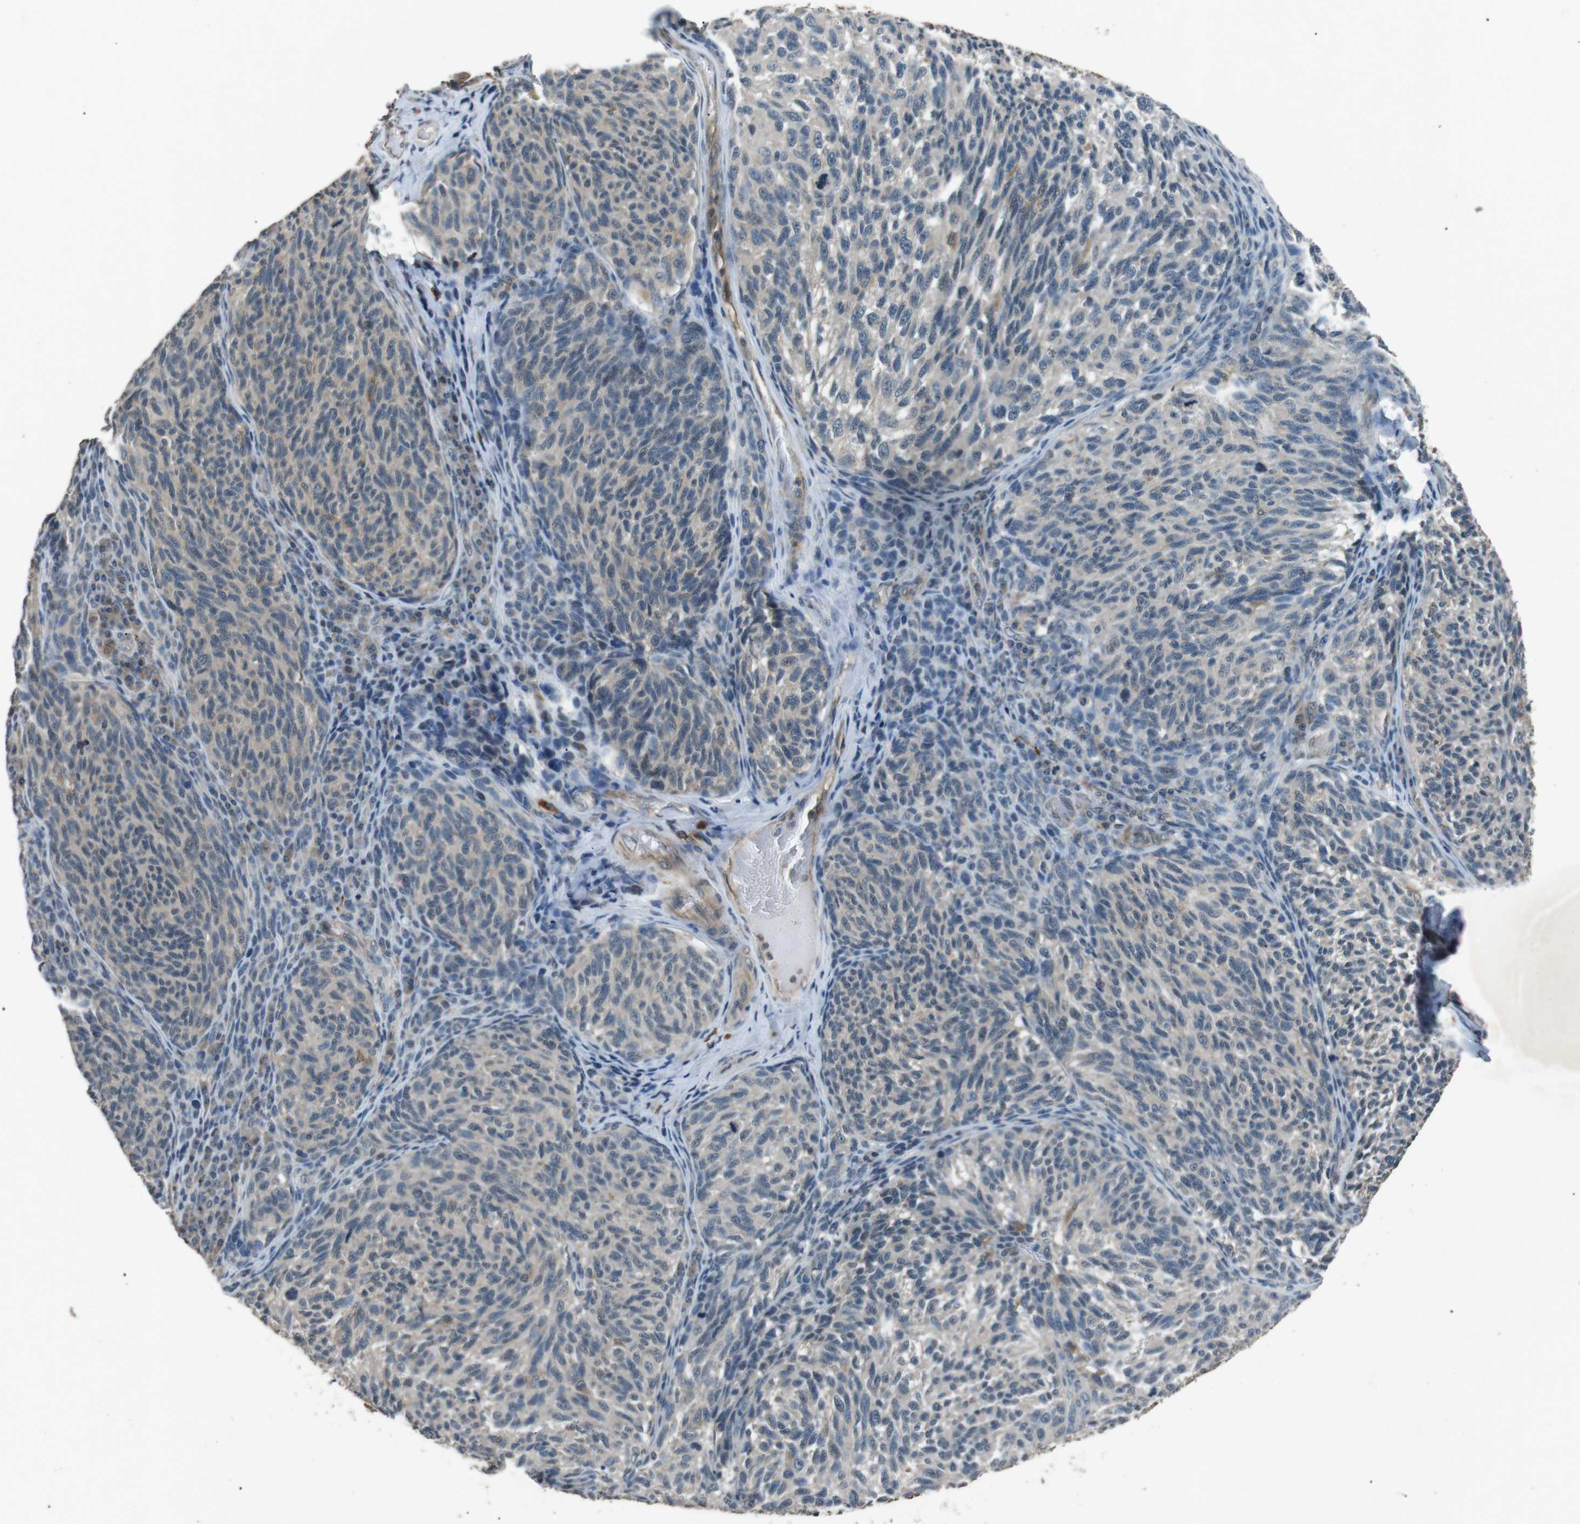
{"staining": {"intensity": "negative", "quantity": "none", "location": "none"}, "tissue": "melanoma", "cell_type": "Tumor cells", "image_type": "cancer", "snomed": [{"axis": "morphology", "description": "Malignant melanoma, NOS"}, {"axis": "topography", "description": "Skin"}], "caption": "Tumor cells show no significant positivity in malignant melanoma. (Brightfield microscopy of DAB (3,3'-diaminobenzidine) immunohistochemistry at high magnification).", "gene": "NEK7", "patient": {"sex": "female", "age": 73}}